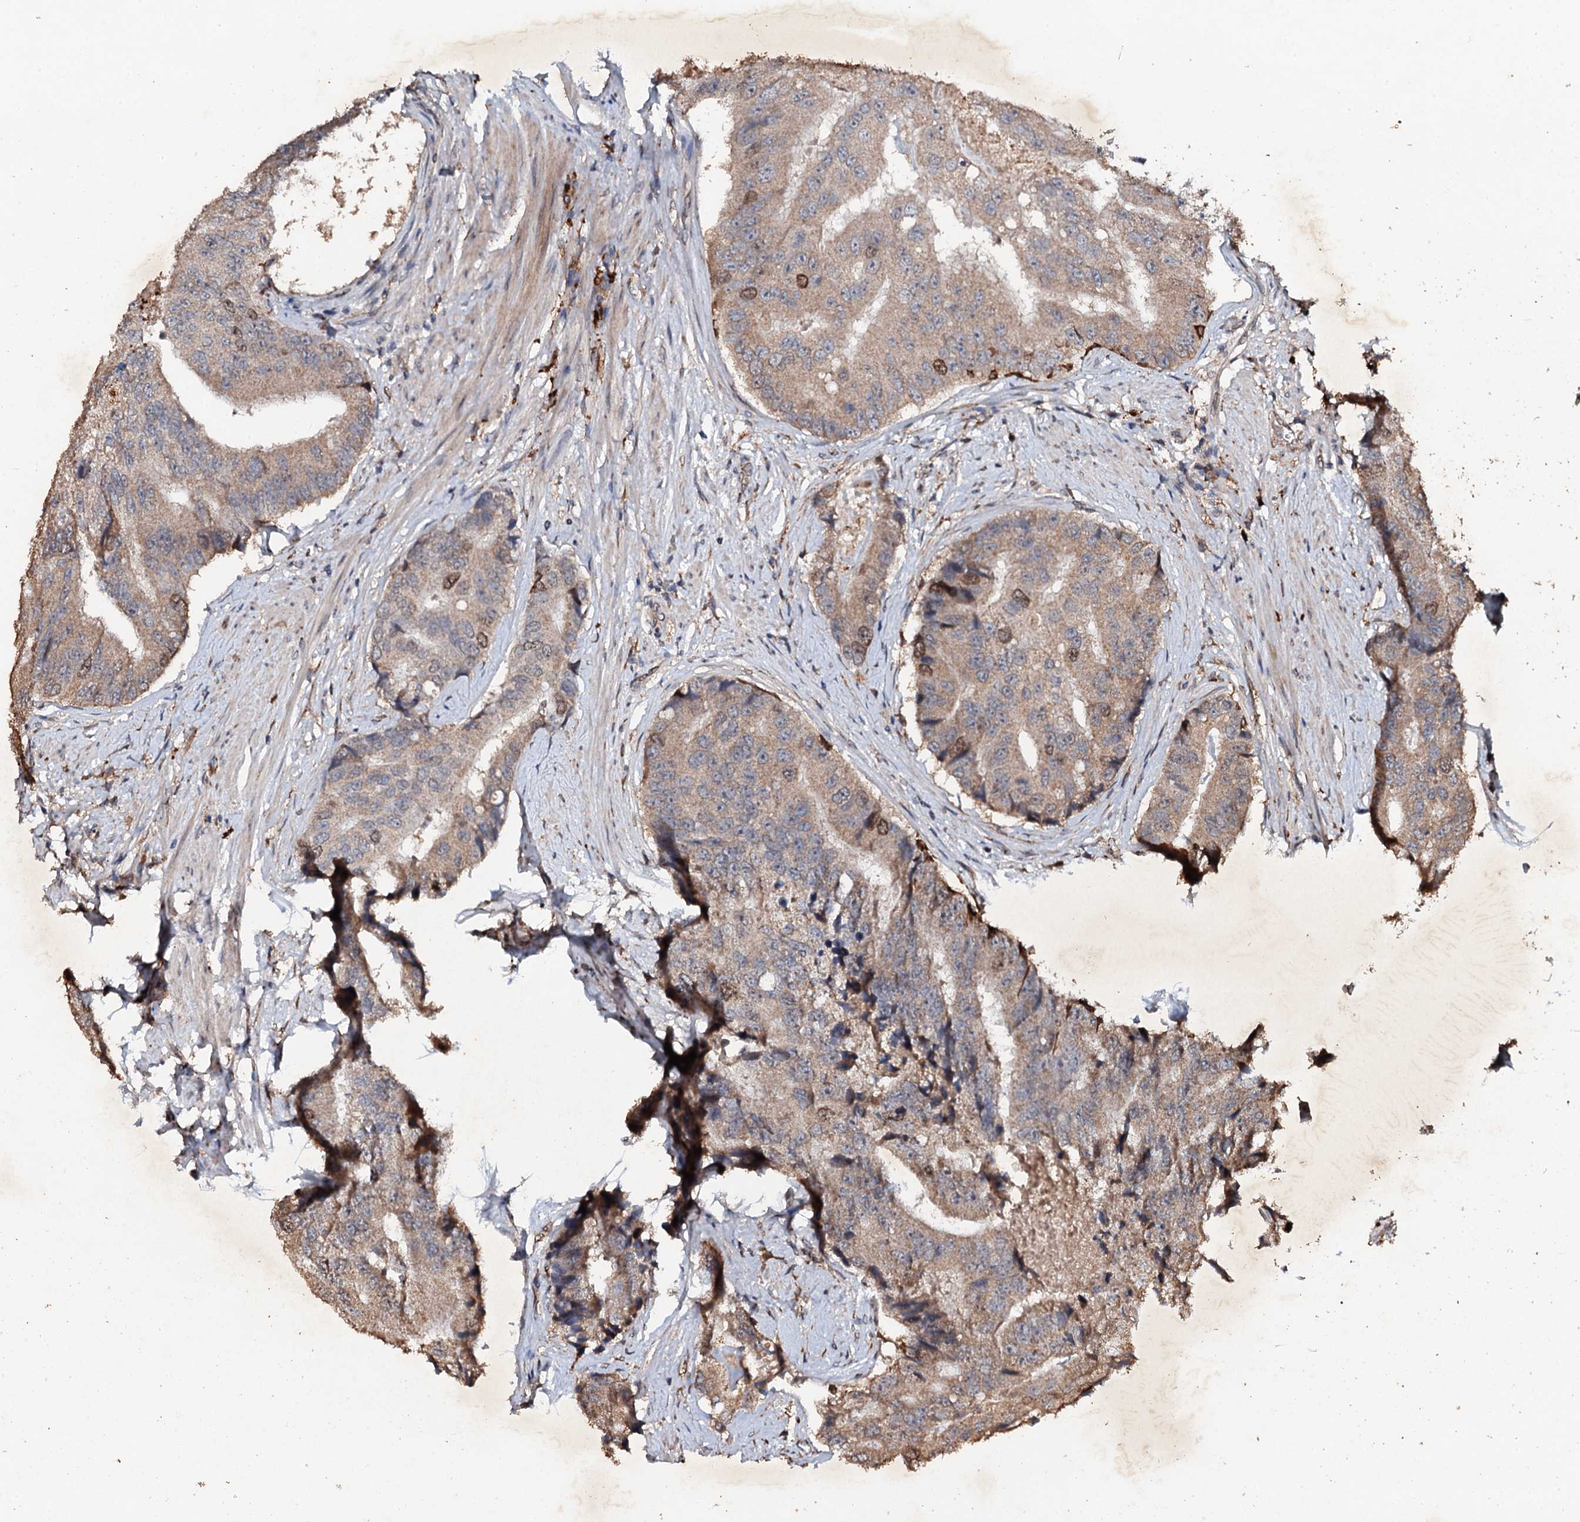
{"staining": {"intensity": "weak", "quantity": ">75%", "location": "cytoplasmic/membranous,nuclear"}, "tissue": "prostate cancer", "cell_type": "Tumor cells", "image_type": "cancer", "snomed": [{"axis": "morphology", "description": "Adenocarcinoma, High grade"}, {"axis": "topography", "description": "Prostate"}], "caption": "Immunohistochemistry (IHC) micrograph of prostate cancer (high-grade adenocarcinoma) stained for a protein (brown), which reveals low levels of weak cytoplasmic/membranous and nuclear staining in about >75% of tumor cells.", "gene": "ADAMTS10", "patient": {"sex": "male", "age": 70}}